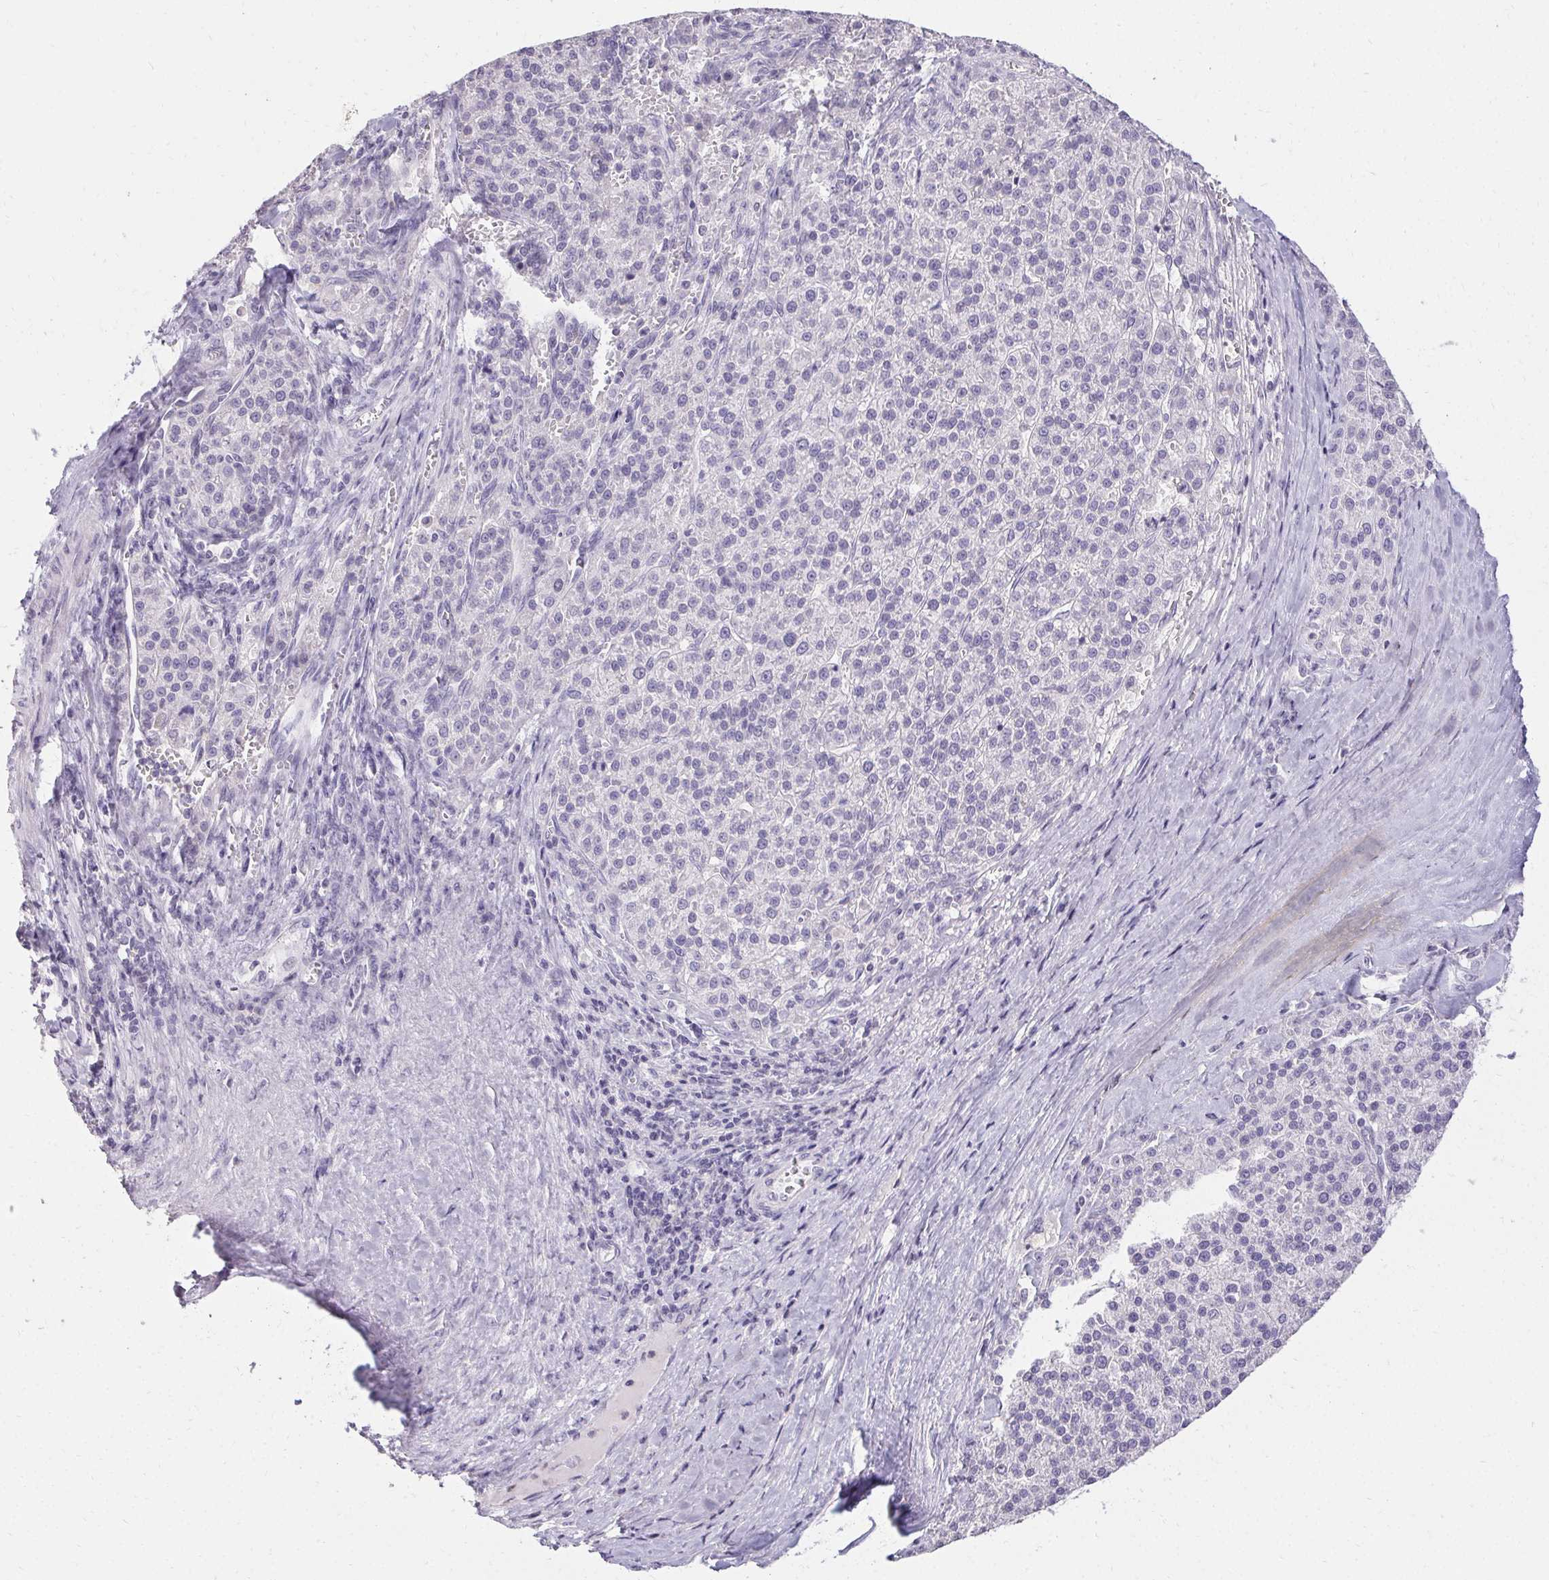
{"staining": {"intensity": "negative", "quantity": "none", "location": "none"}, "tissue": "liver cancer", "cell_type": "Tumor cells", "image_type": "cancer", "snomed": [{"axis": "morphology", "description": "Carcinoma, Hepatocellular, NOS"}, {"axis": "topography", "description": "Liver"}], "caption": "This is a image of IHC staining of liver hepatocellular carcinoma, which shows no expression in tumor cells. (Brightfield microscopy of DAB (3,3'-diaminobenzidine) immunohistochemistry (IHC) at high magnification).", "gene": "PMEL", "patient": {"sex": "female", "age": 58}}